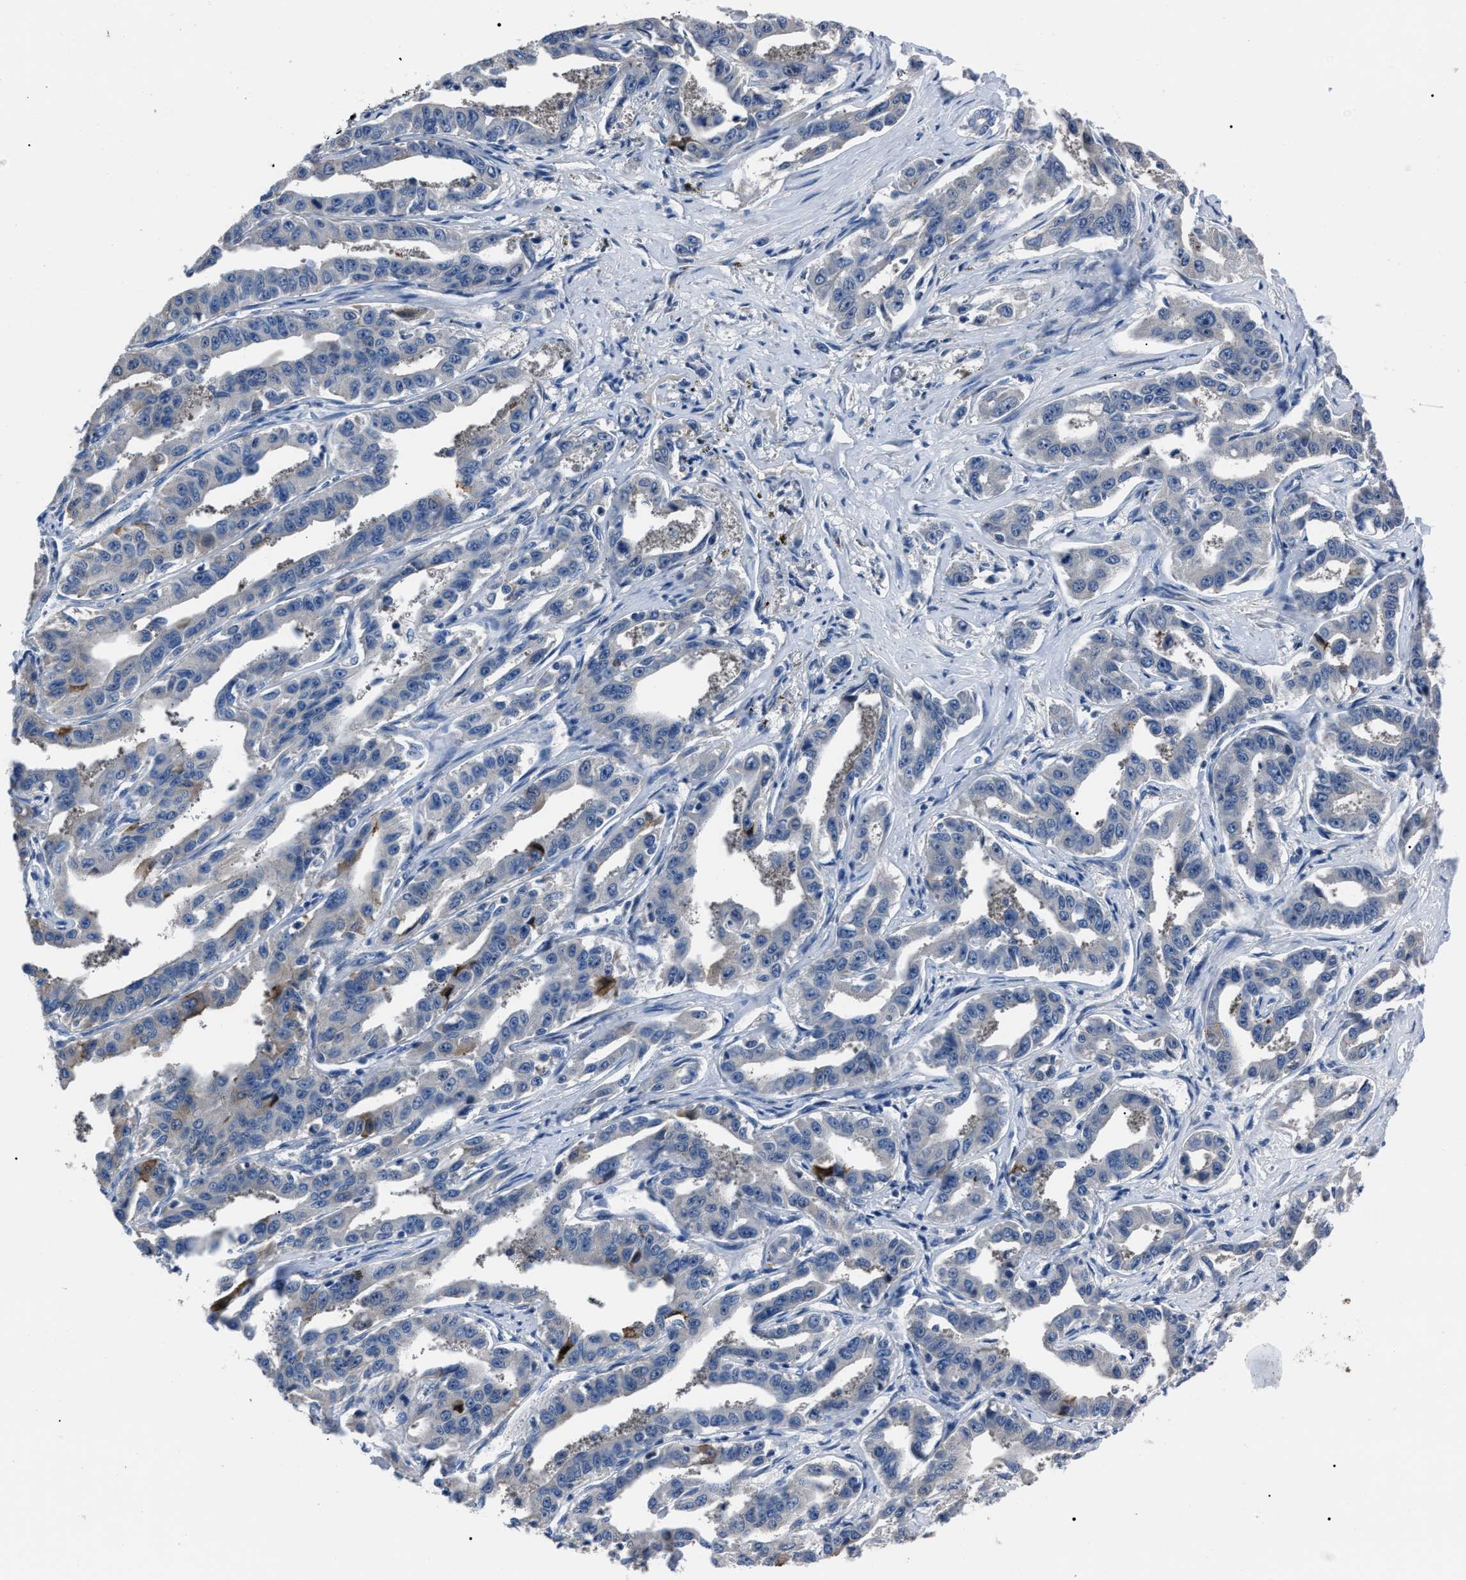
{"staining": {"intensity": "negative", "quantity": "none", "location": "none"}, "tissue": "liver cancer", "cell_type": "Tumor cells", "image_type": "cancer", "snomed": [{"axis": "morphology", "description": "Cholangiocarcinoma"}, {"axis": "topography", "description": "Liver"}], "caption": "IHC micrograph of human liver cholangiocarcinoma stained for a protein (brown), which shows no expression in tumor cells. Brightfield microscopy of IHC stained with DAB (3,3'-diaminobenzidine) (brown) and hematoxylin (blue), captured at high magnification.", "gene": "LRWD1", "patient": {"sex": "male", "age": 59}}